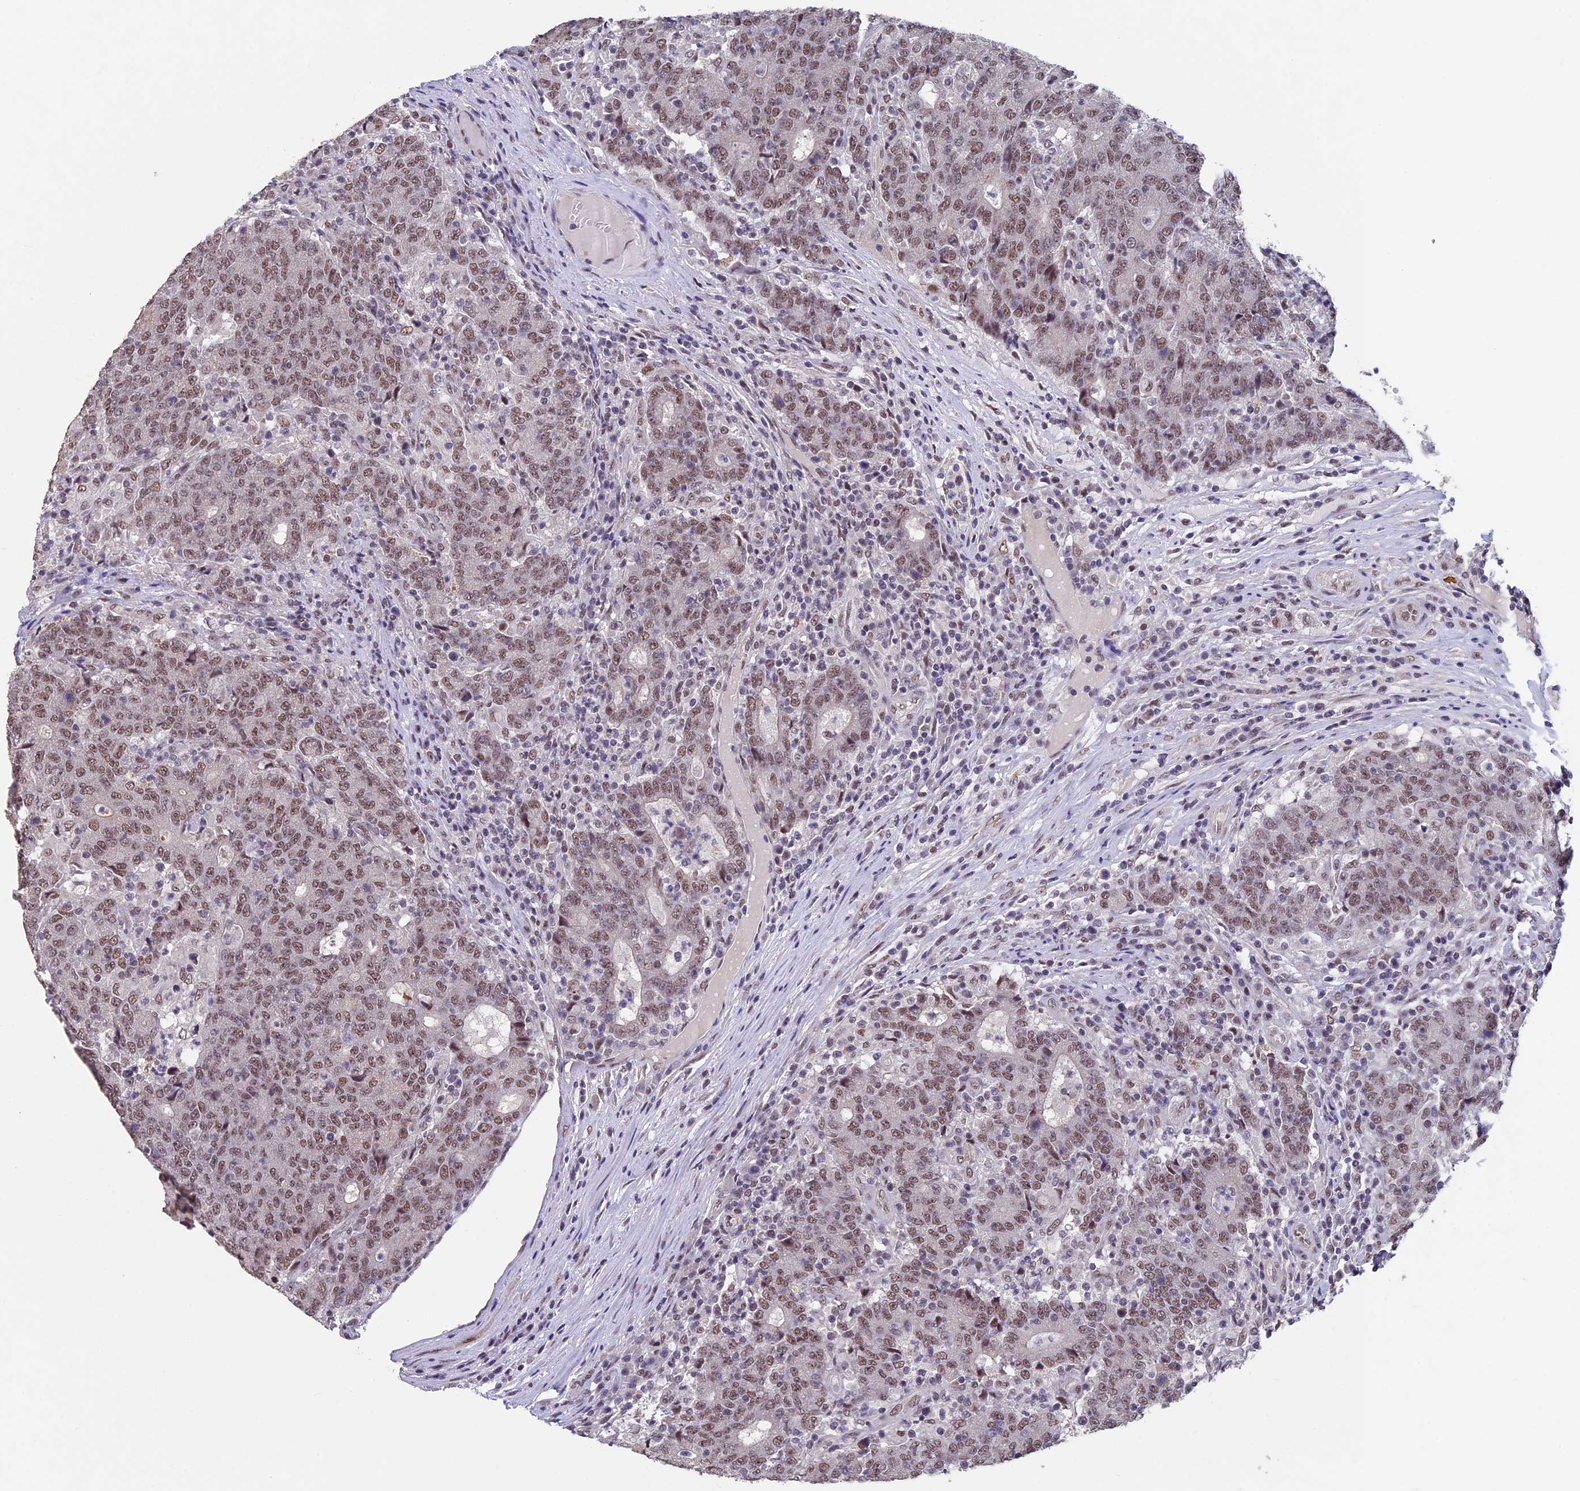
{"staining": {"intensity": "moderate", "quantity": ">75%", "location": "nuclear"}, "tissue": "colorectal cancer", "cell_type": "Tumor cells", "image_type": "cancer", "snomed": [{"axis": "morphology", "description": "Adenocarcinoma, NOS"}, {"axis": "topography", "description": "Colon"}], "caption": "IHC photomicrograph of colorectal adenocarcinoma stained for a protein (brown), which shows medium levels of moderate nuclear positivity in about >75% of tumor cells.", "gene": "RNF40", "patient": {"sex": "female", "age": 75}}